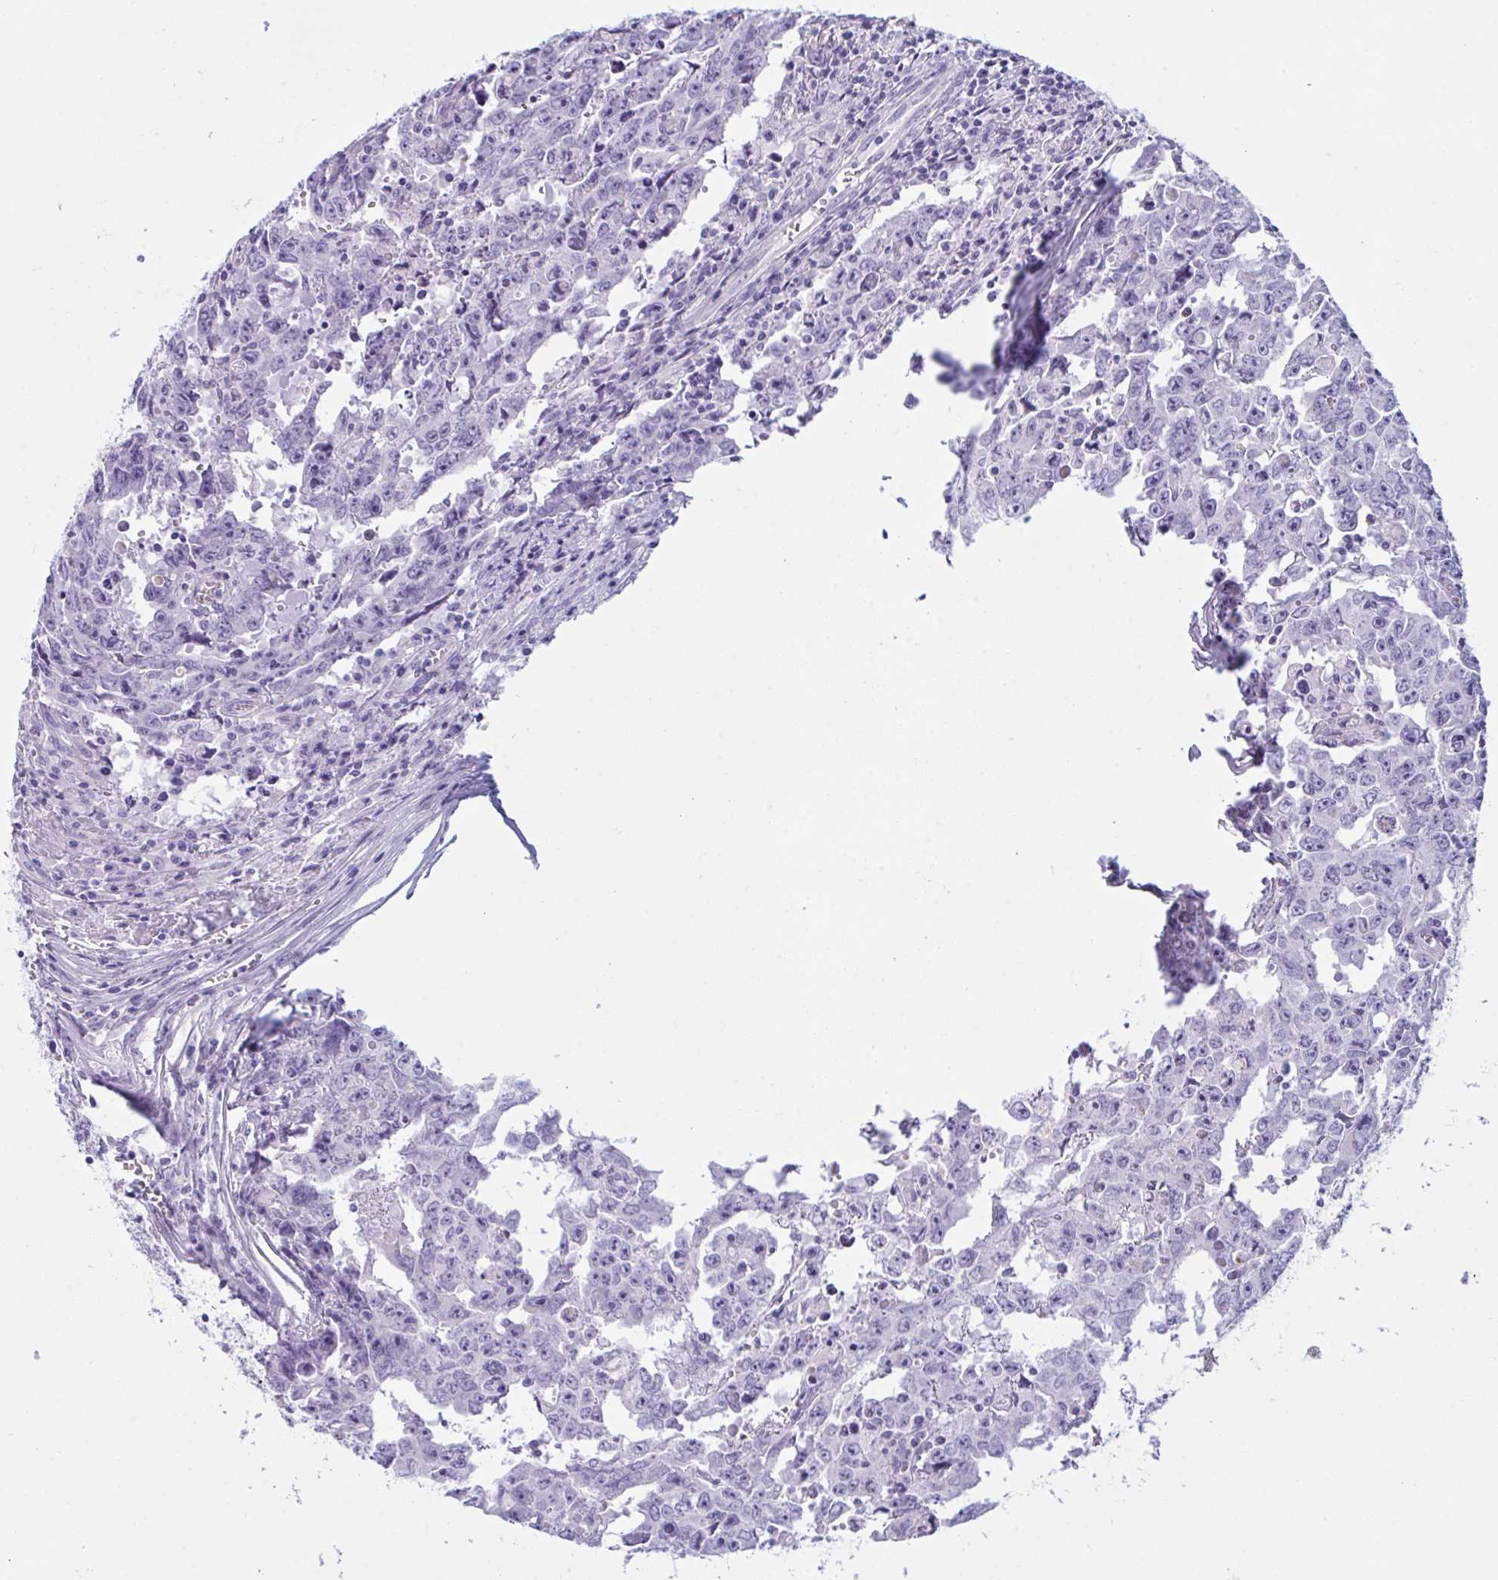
{"staining": {"intensity": "negative", "quantity": "none", "location": "none"}, "tissue": "testis cancer", "cell_type": "Tumor cells", "image_type": "cancer", "snomed": [{"axis": "morphology", "description": "Carcinoma, Embryonal, NOS"}, {"axis": "topography", "description": "Testis"}], "caption": "Tumor cells are negative for brown protein staining in embryonal carcinoma (testis).", "gene": "BBS1", "patient": {"sex": "male", "age": 22}}